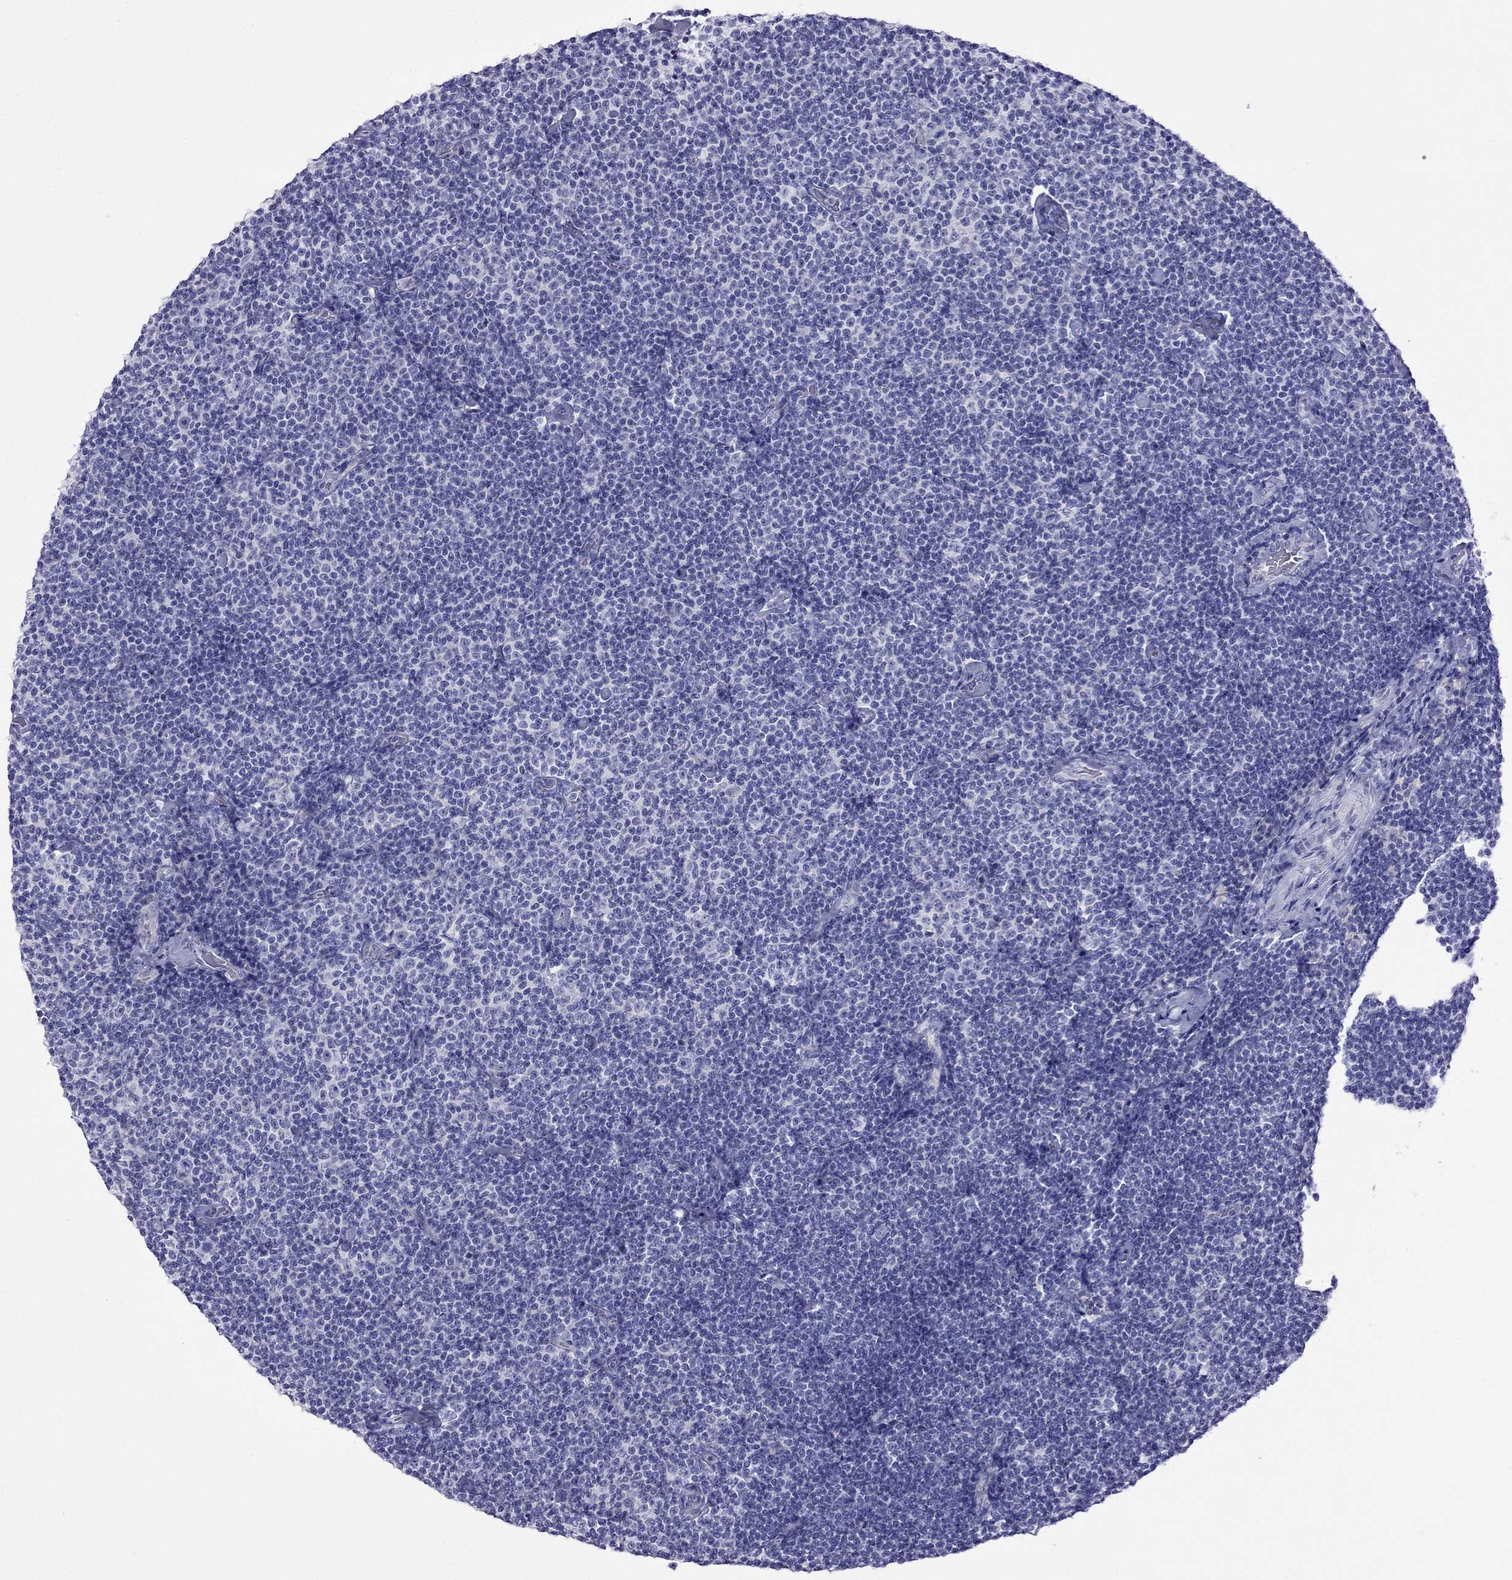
{"staining": {"intensity": "negative", "quantity": "none", "location": "none"}, "tissue": "lymphoma", "cell_type": "Tumor cells", "image_type": "cancer", "snomed": [{"axis": "morphology", "description": "Malignant lymphoma, non-Hodgkin's type, Low grade"}, {"axis": "topography", "description": "Lymph node"}], "caption": "The photomicrograph exhibits no significant positivity in tumor cells of malignant lymphoma, non-Hodgkin's type (low-grade).", "gene": "TDRD1", "patient": {"sex": "male", "age": 81}}